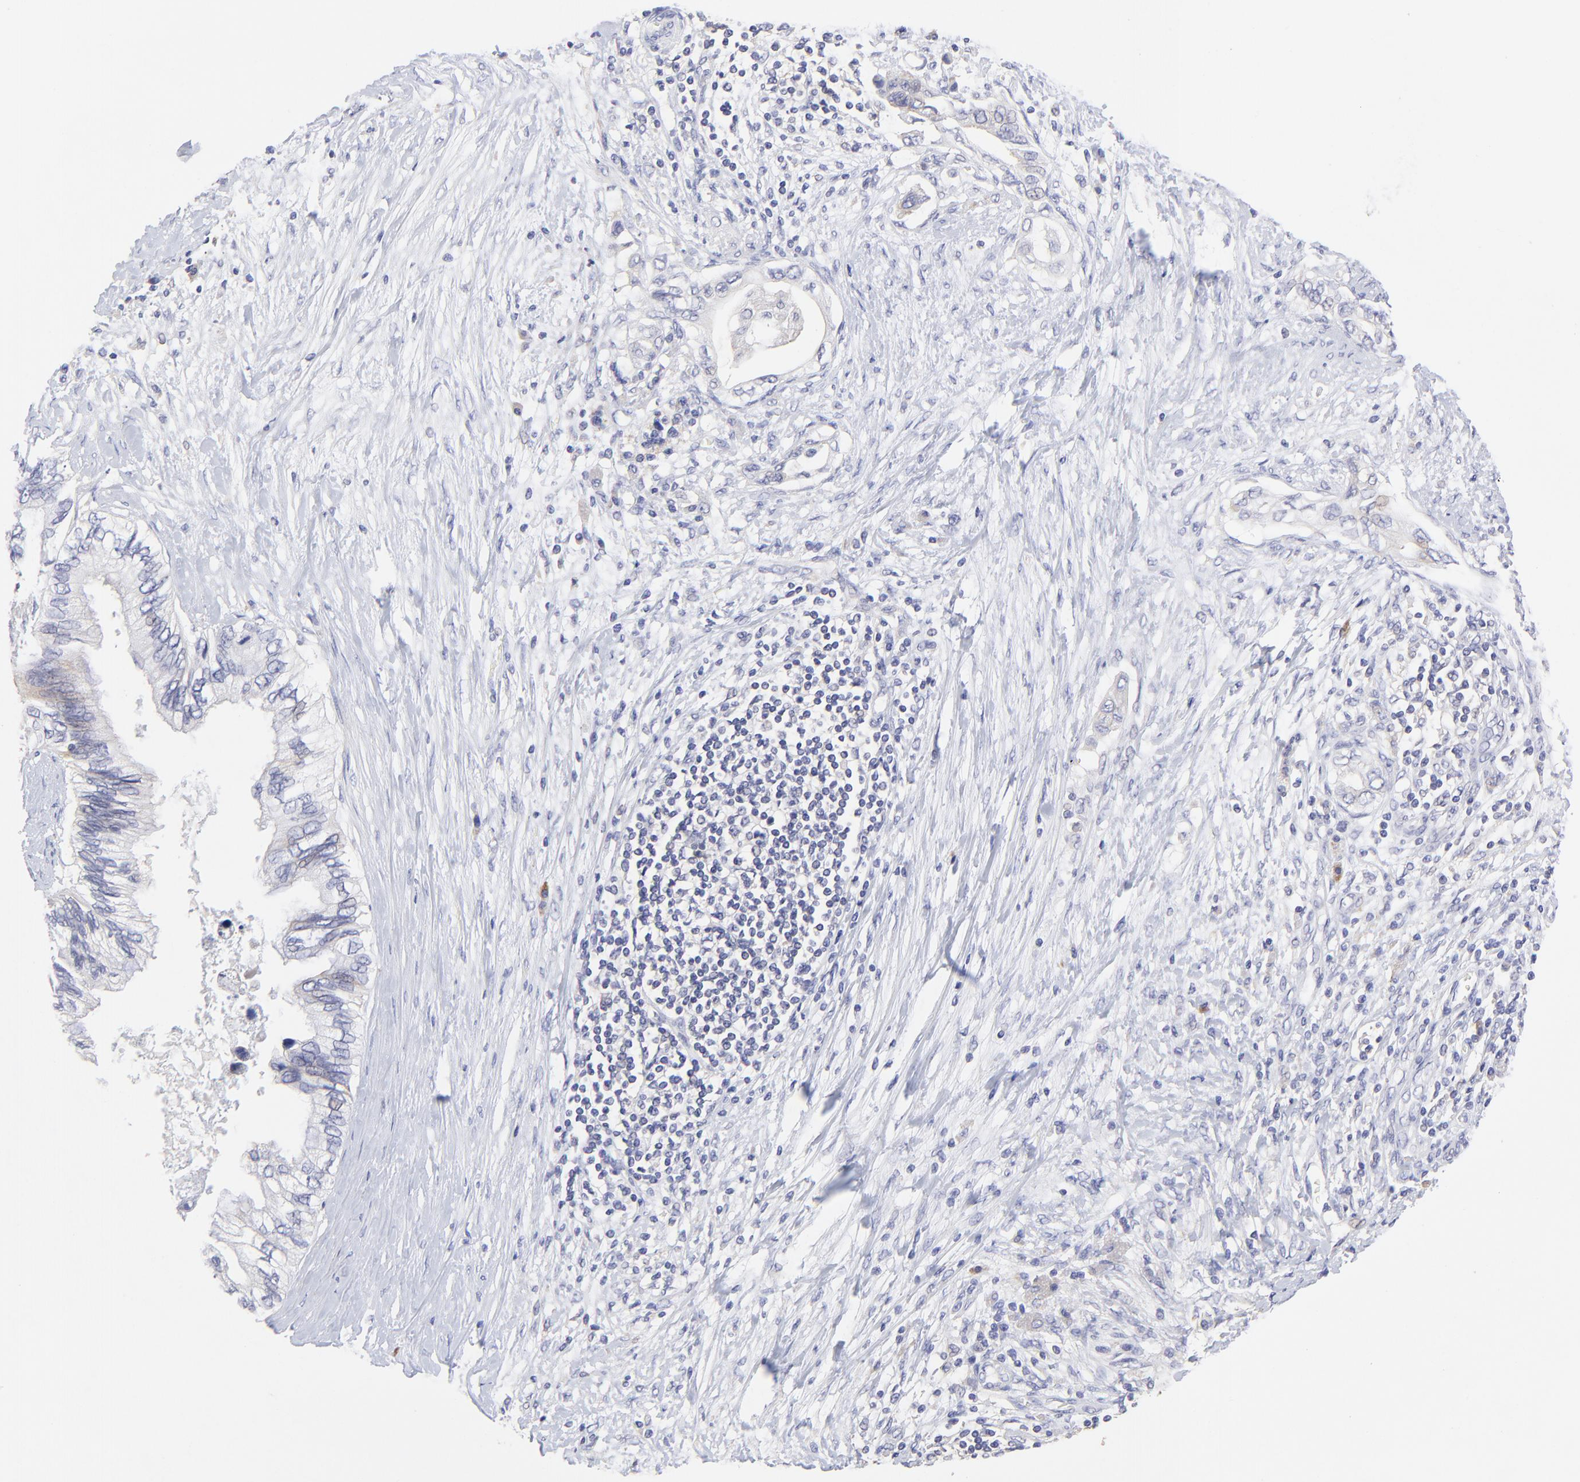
{"staining": {"intensity": "negative", "quantity": "none", "location": "none"}, "tissue": "pancreatic cancer", "cell_type": "Tumor cells", "image_type": "cancer", "snomed": [{"axis": "morphology", "description": "Adenocarcinoma, NOS"}, {"axis": "topography", "description": "Pancreas"}], "caption": "This is a histopathology image of IHC staining of pancreatic adenocarcinoma, which shows no positivity in tumor cells.", "gene": "LHFPL1", "patient": {"sex": "female", "age": 66}}